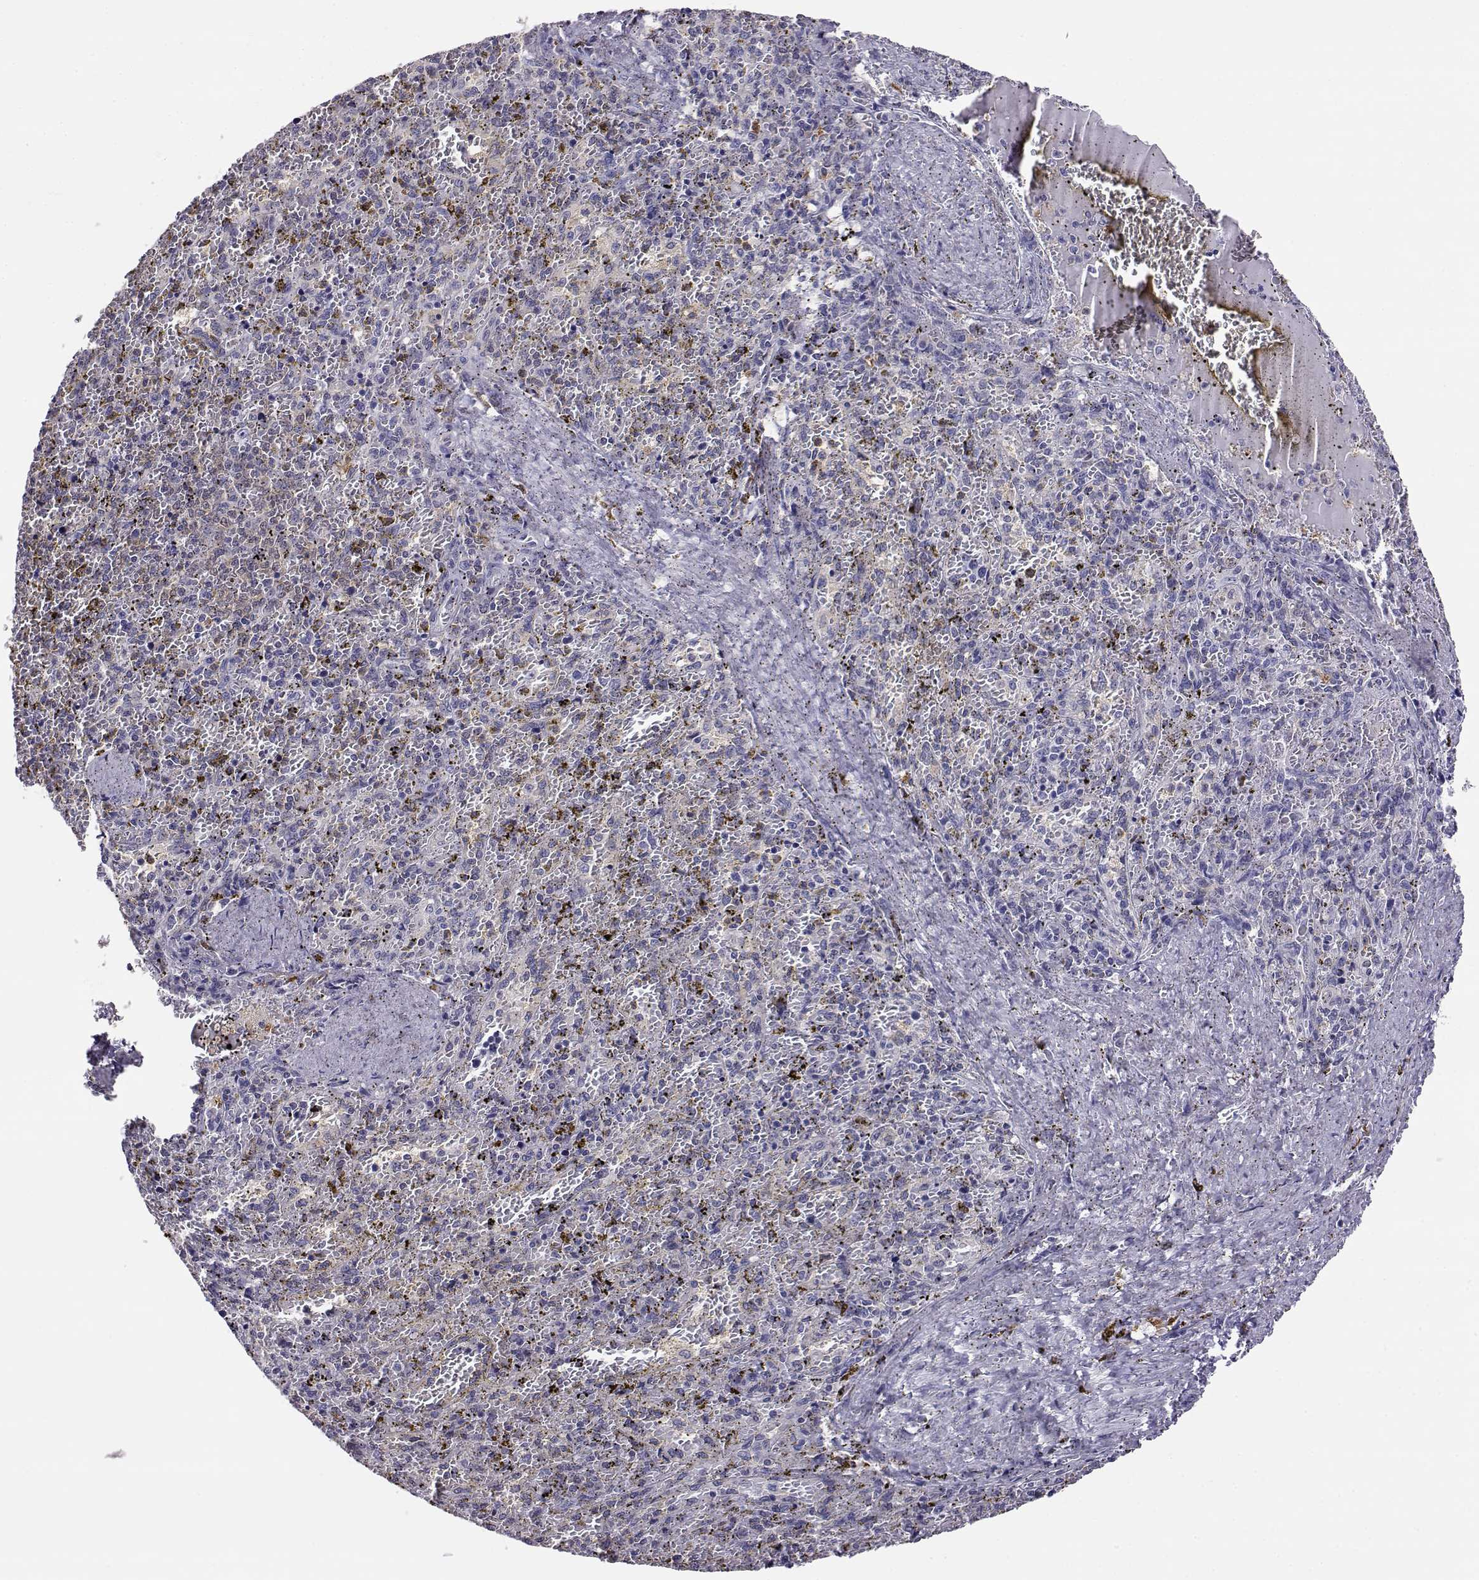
{"staining": {"intensity": "negative", "quantity": "none", "location": "none"}, "tissue": "spleen", "cell_type": "Cells in red pulp", "image_type": "normal", "snomed": [{"axis": "morphology", "description": "Normal tissue, NOS"}, {"axis": "topography", "description": "Spleen"}], "caption": "IHC of benign human spleen reveals no positivity in cells in red pulp.", "gene": "AKR1B1", "patient": {"sex": "female", "age": 50}}